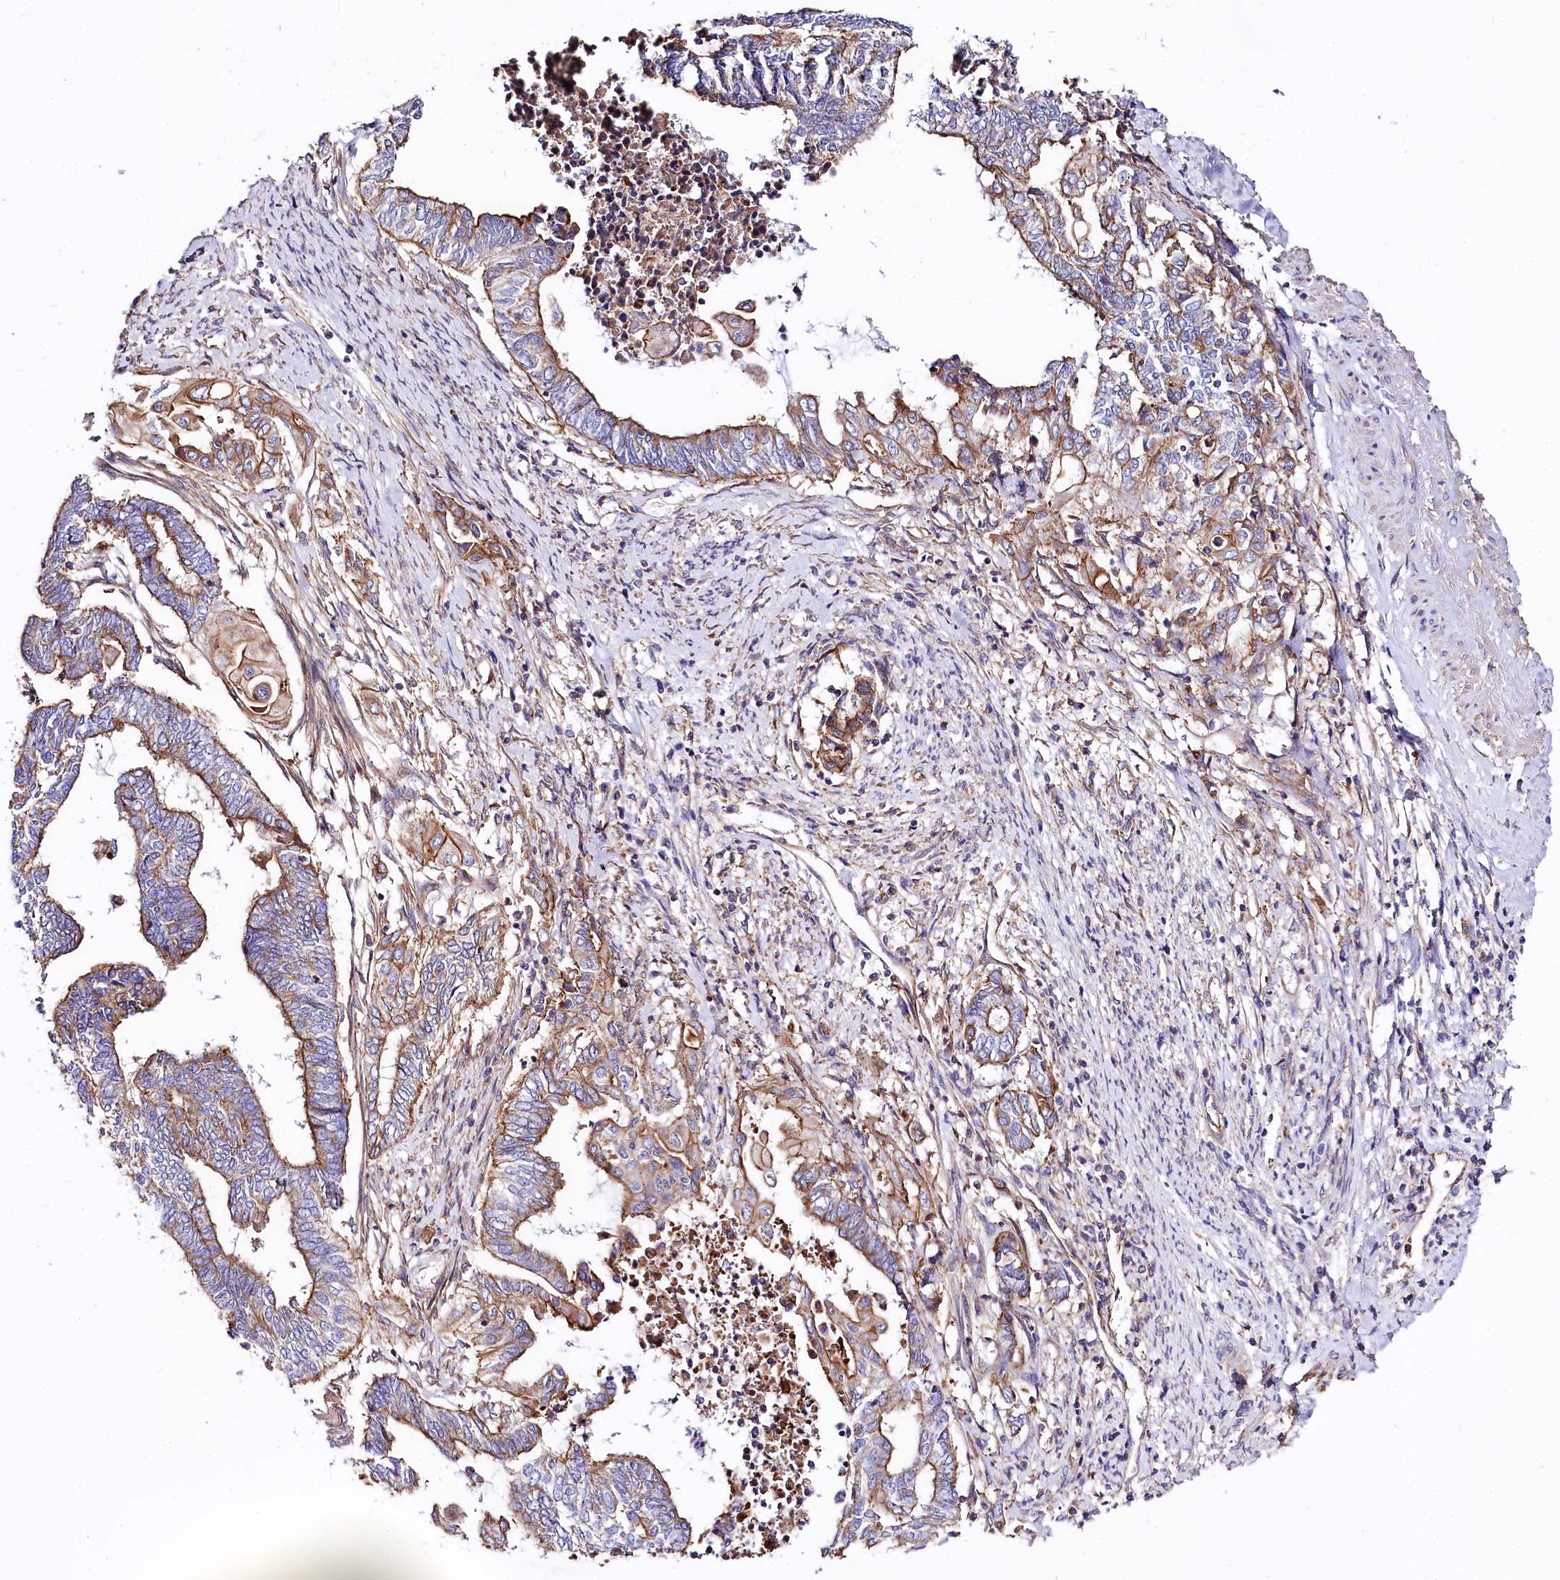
{"staining": {"intensity": "moderate", "quantity": ">75%", "location": "cytoplasmic/membranous"}, "tissue": "endometrial cancer", "cell_type": "Tumor cells", "image_type": "cancer", "snomed": [{"axis": "morphology", "description": "Adenocarcinoma, NOS"}, {"axis": "topography", "description": "Uterus"}, {"axis": "topography", "description": "Endometrium"}], "caption": "Tumor cells reveal moderate cytoplasmic/membranous staining in about >75% of cells in adenocarcinoma (endometrial).", "gene": "FCHSD2", "patient": {"sex": "female", "age": 70}}